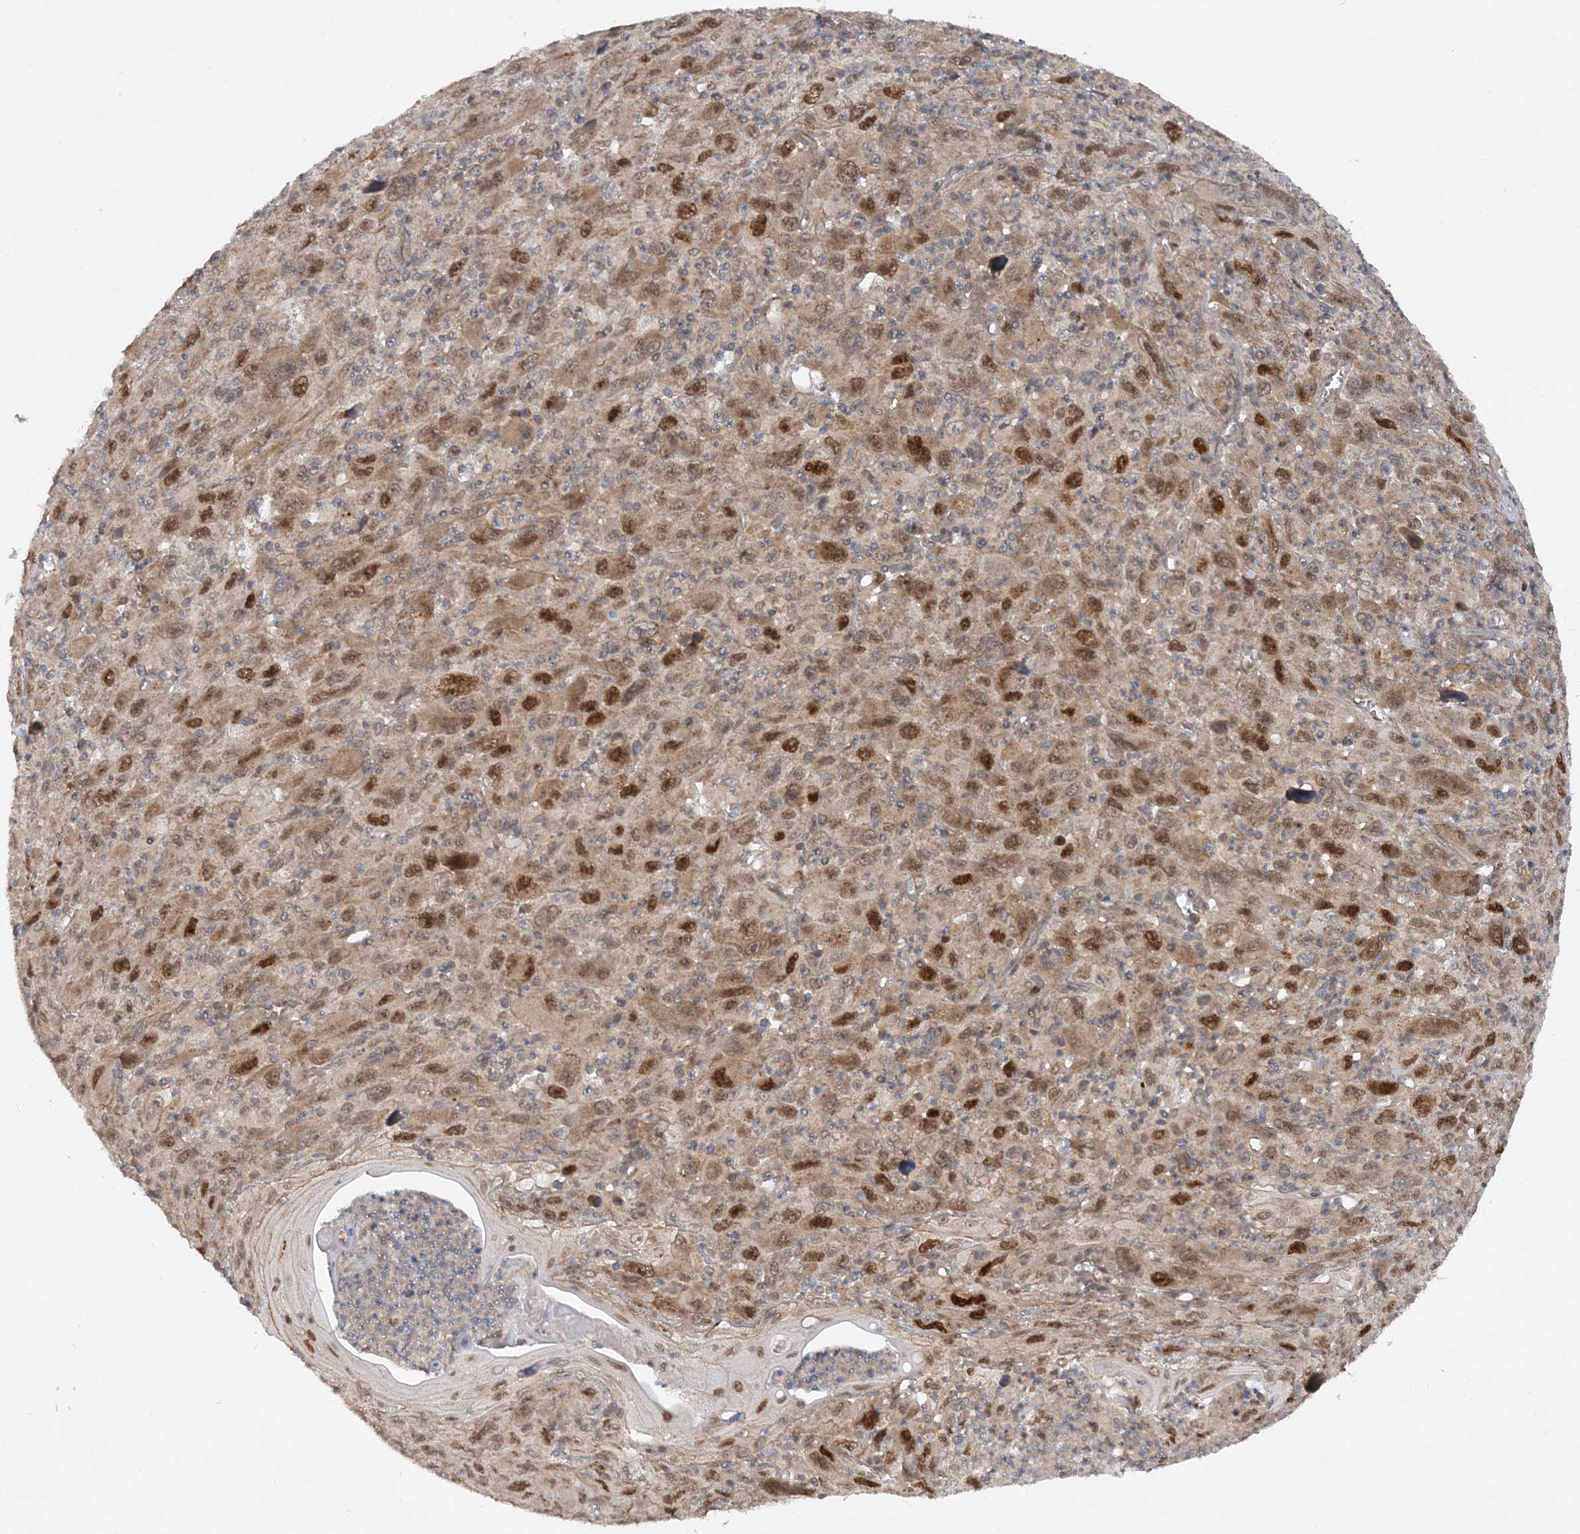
{"staining": {"intensity": "moderate", "quantity": ">75%", "location": "cytoplasmic/membranous,nuclear"}, "tissue": "melanoma", "cell_type": "Tumor cells", "image_type": "cancer", "snomed": [{"axis": "morphology", "description": "Malignant melanoma, Metastatic site"}, {"axis": "topography", "description": "Skin"}], "caption": "Immunohistochemical staining of human melanoma shows medium levels of moderate cytoplasmic/membranous and nuclear positivity in about >75% of tumor cells.", "gene": "MXI1", "patient": {"sex": "female", "age": 56}}